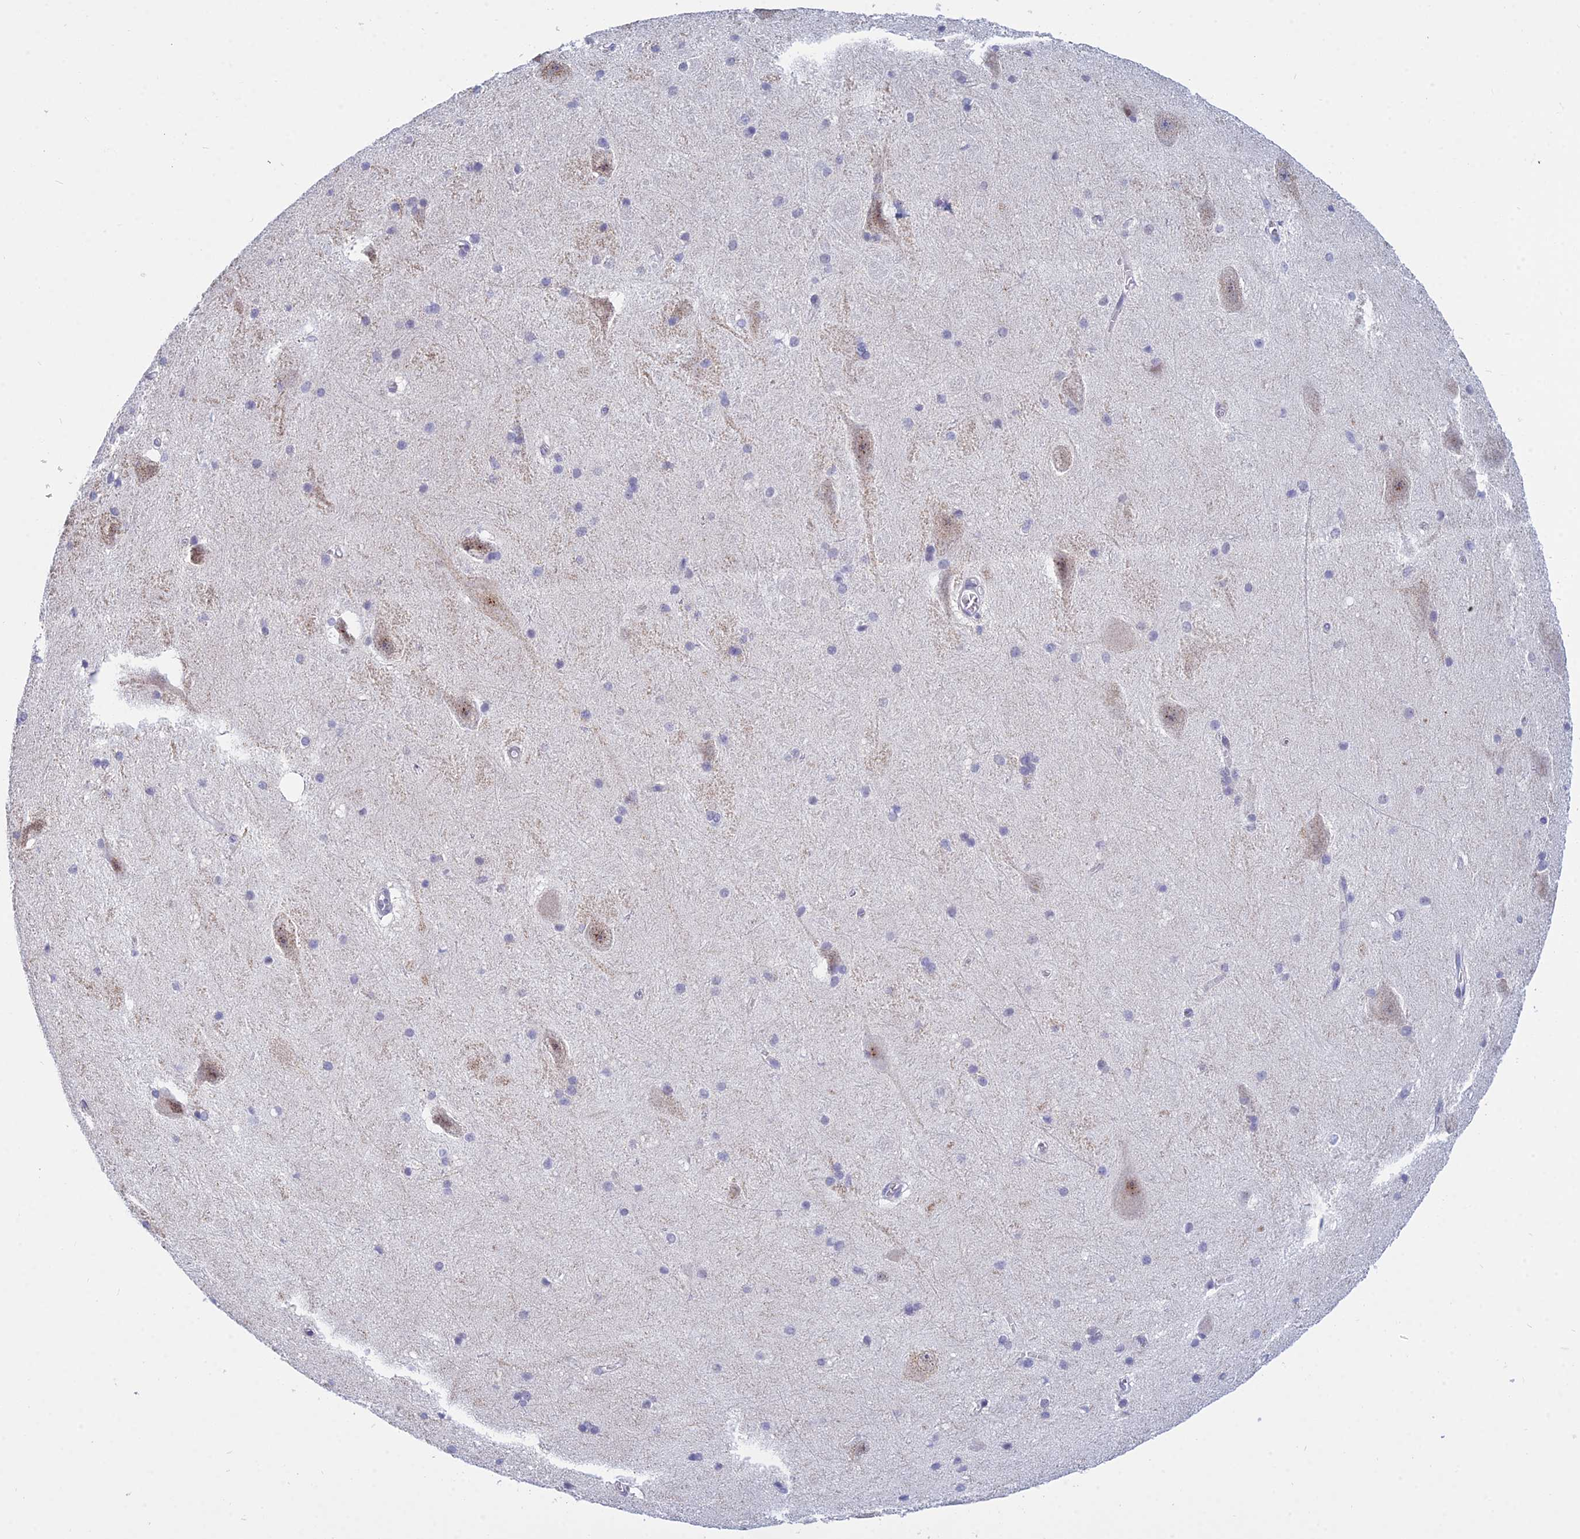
{"staining": {"intensity": "negative", "quantity": "none", "location": "none"}, "tissue": "hippocampus", "cell_type": "Glial cells", "image_type": "normal", "snomed": [{"axis": "morphology", "description": "Normal tissue, NOS"}, {"axis": "topography", "description": "Hippocampus"}], "caption": "DAB (3,3'-diaminobenzidine) immunohistochemical staining of normal human hippocampus demonstrates no significant staining in glial cells. (DAB IHC with hematoxylin counter stain).", "gene": "KLF14", "patient": {"sex": "female", "age": 19}}